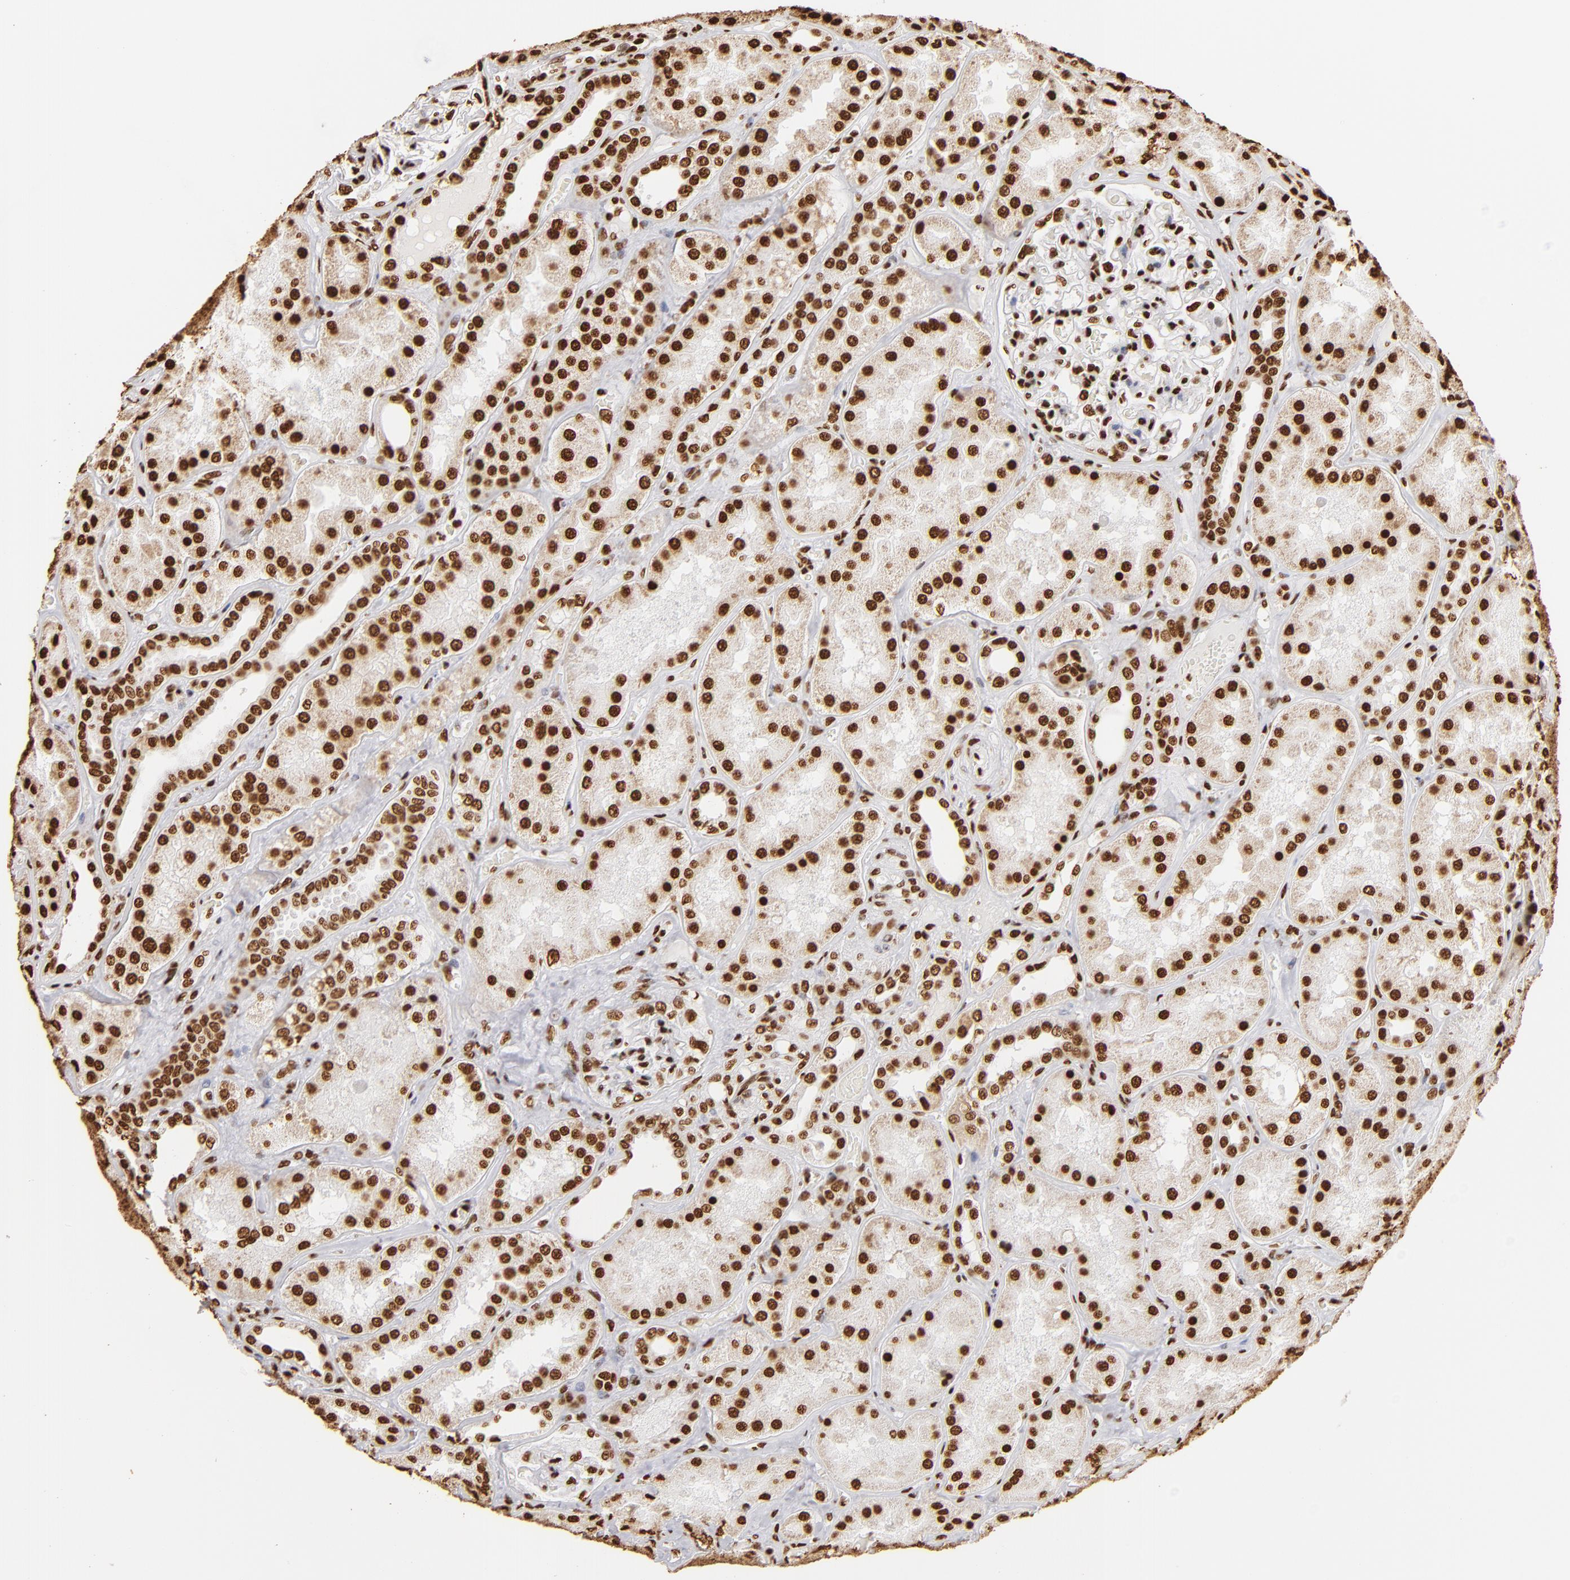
{"staining": {"intensity": "strong", "quantity": "25%-75%", "location": "nuclear"}, "tissue": "kidney", "cell_type": "Cells in glomeruli", "image_type": "normal", "snomed": [{"axis": "morphology", "description": "Normal tissue, NOS"}, {"axis": "topography", "description": "Kidney"}], "caption": "A high-resolution image shows IHC staining of benign kidney, which shows strong nuclear staining in approximately 25%-75% of cells in glomeruli.", "gene": "ILF3", "patient": {"sex": "female", "age": 56}}